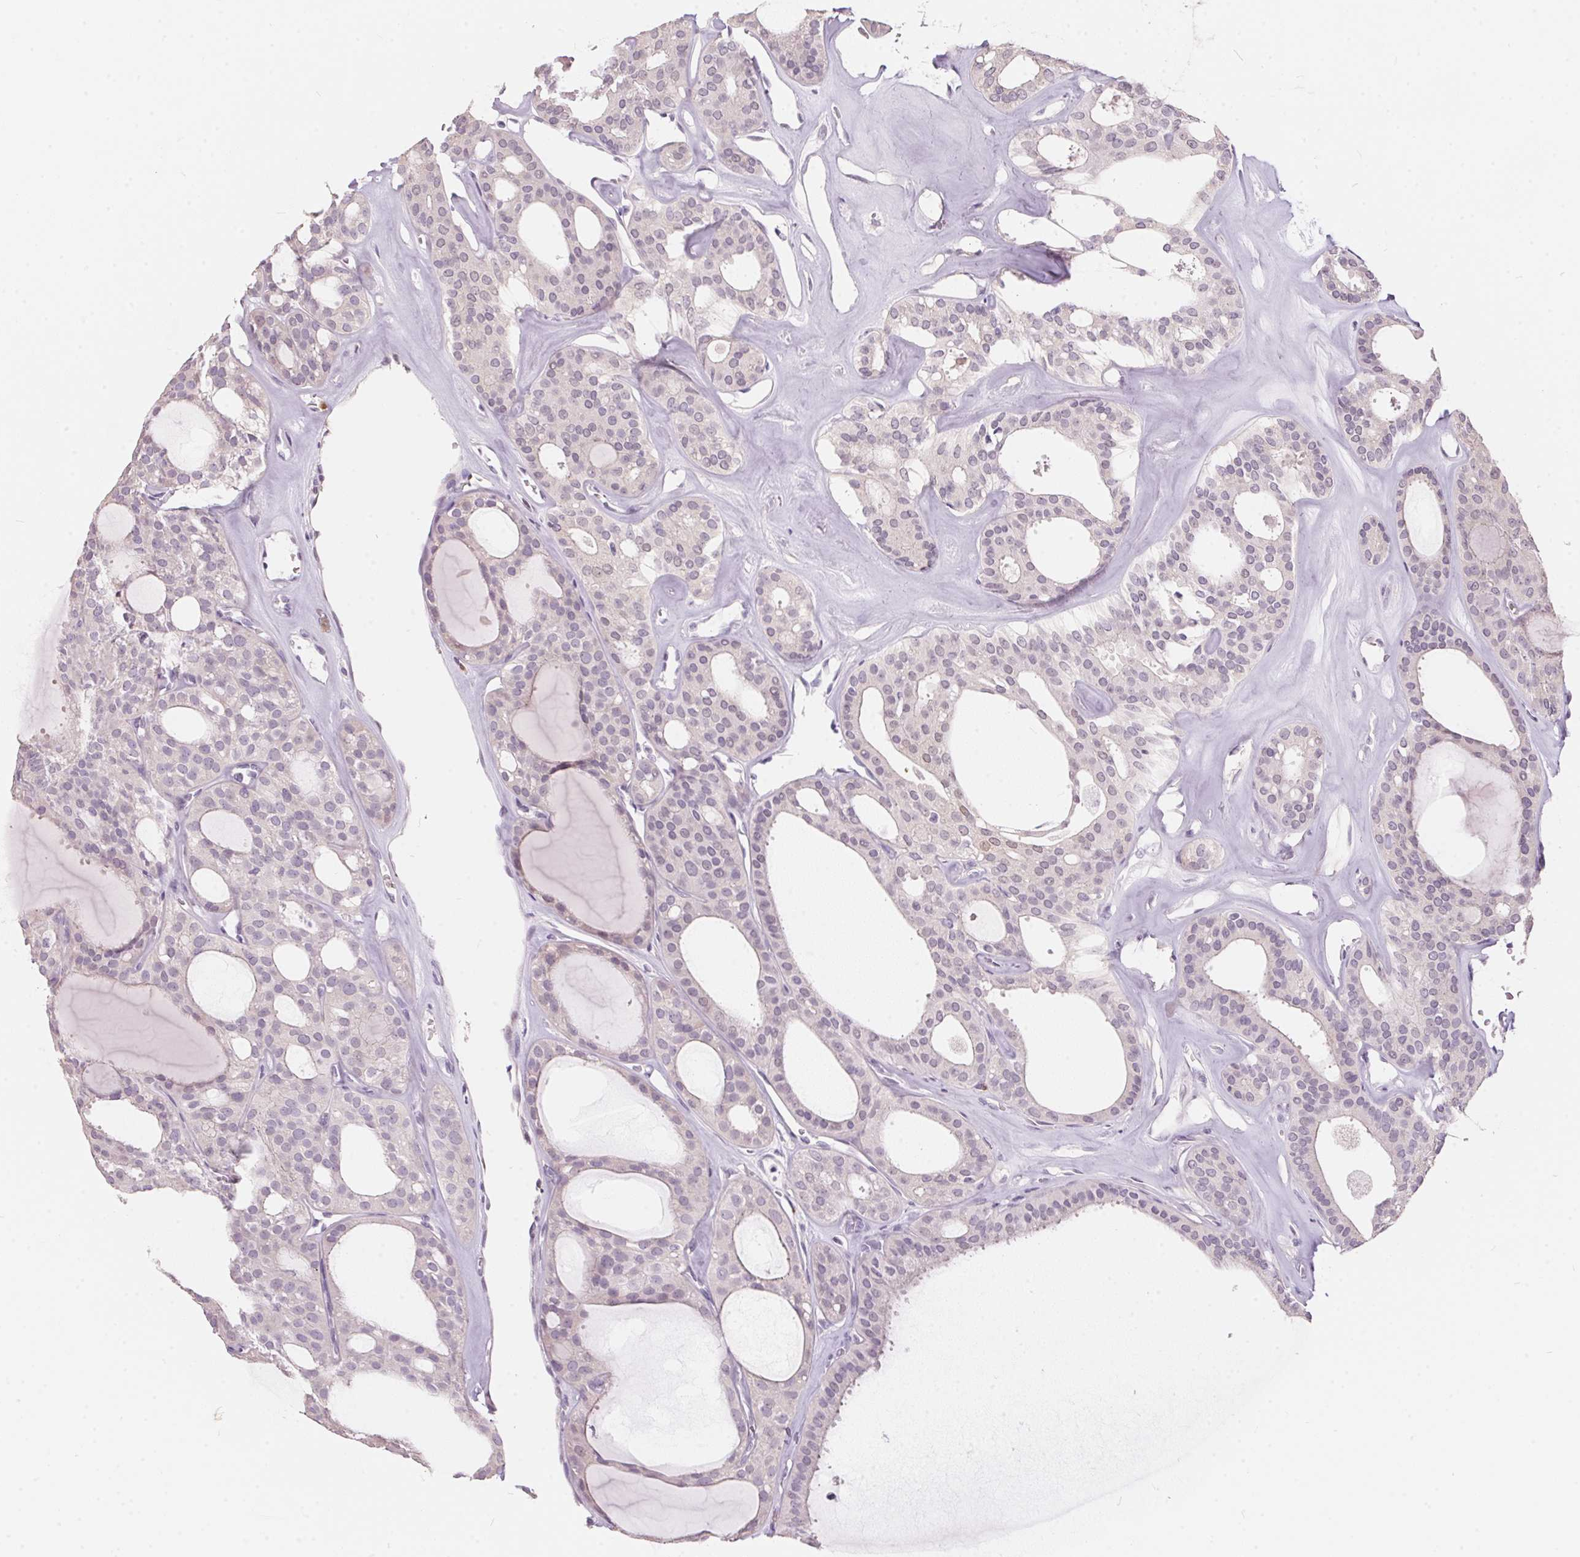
{"staining": {"intensity": "negative", "quantity": "none", "location": "none"}, "tissue": "thyroid cancer", "cell_type": "Tumor cells", "image_type": "cancer", "snomed": [{"axis": "morphology", "description": "Follicular adenoma carcinoma, NOS"}, {"axis": "topography", "description": "Thyroid gland"}], "caption": "Human thyroid cancer stained for a protein using immunohistochemistry shows no expression in tumor cells.", "gene": "SERPINB1", "patient": {"sex": "male", "age": 75}}